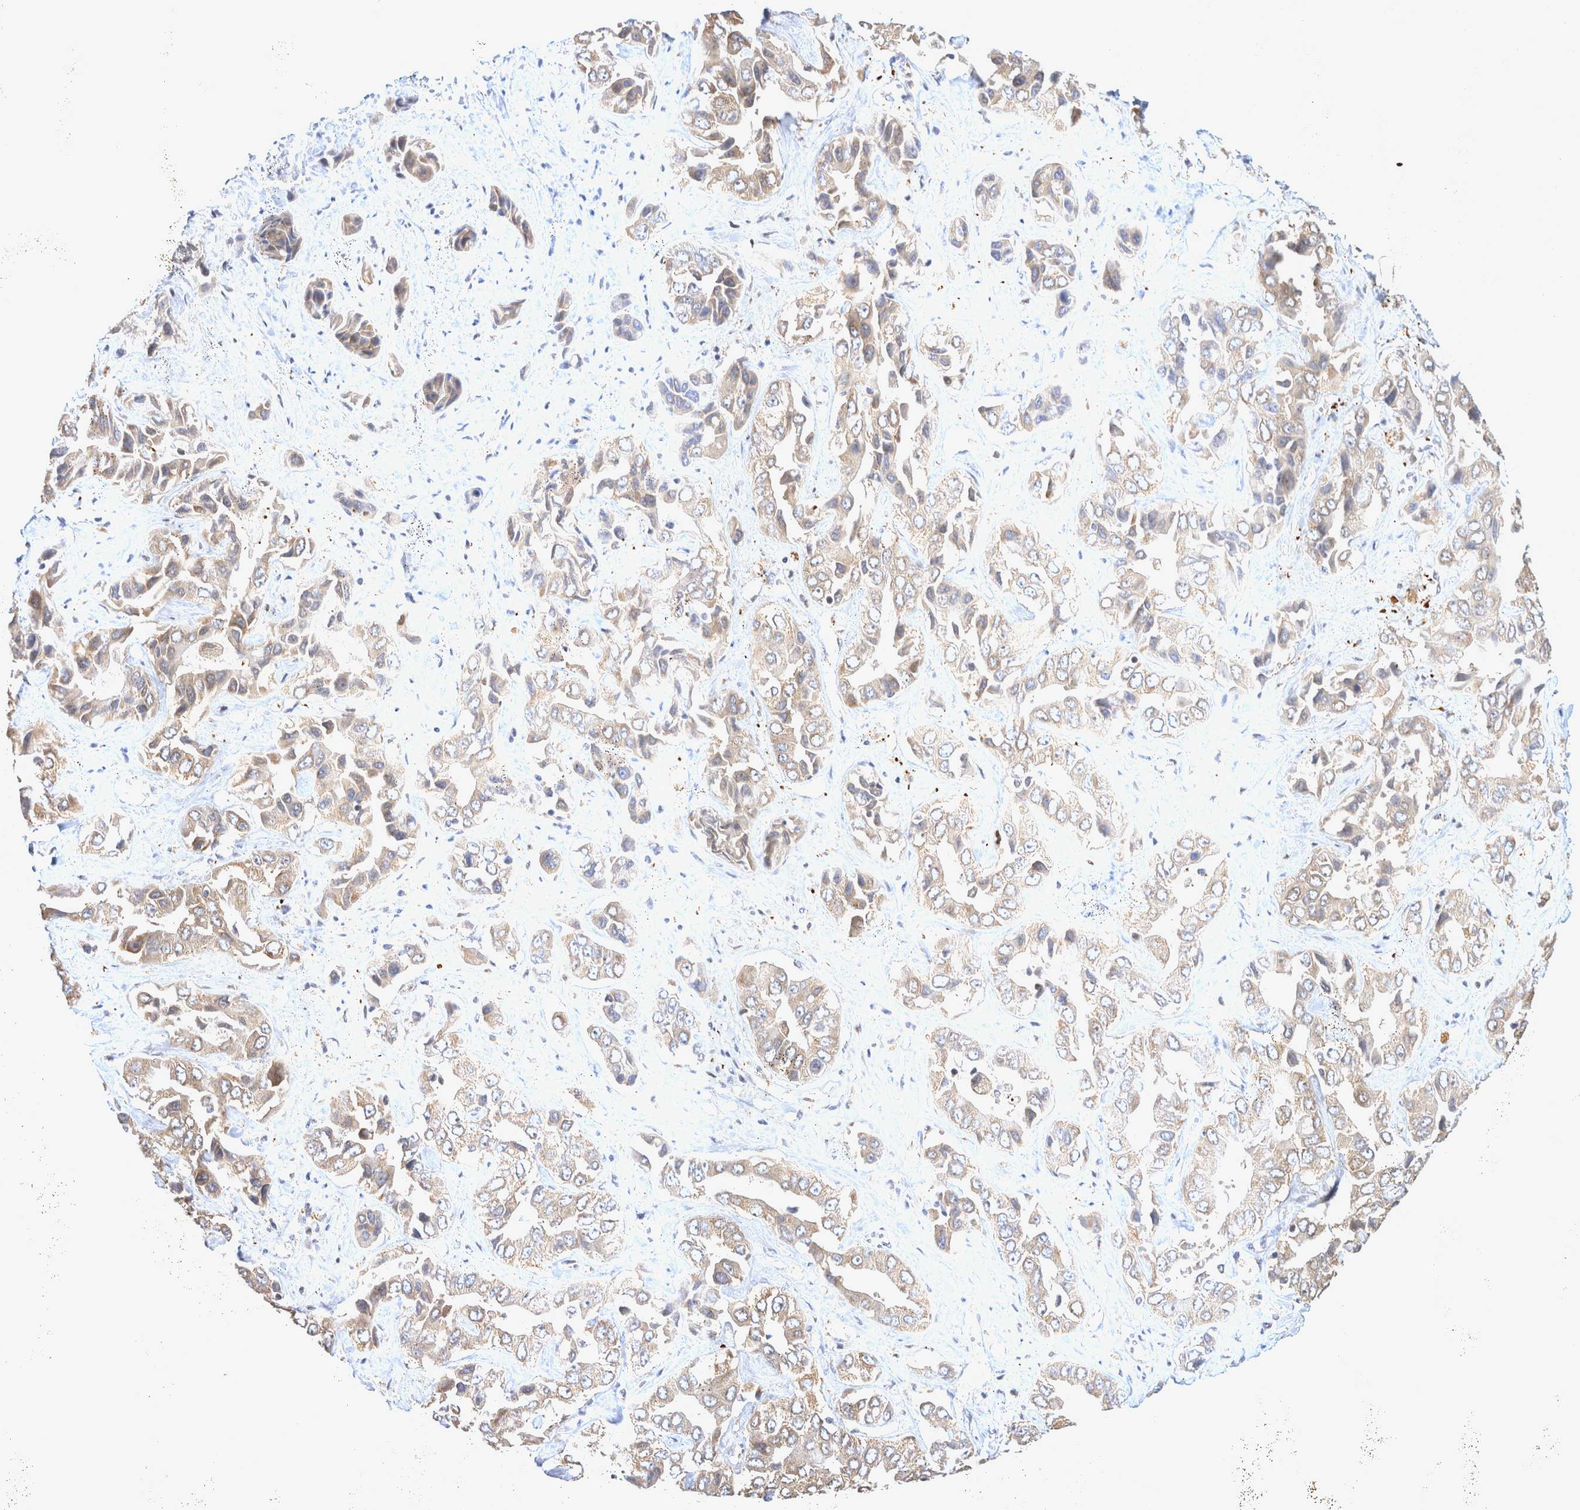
{"staining": {"intensity": "weak", "quantity": "25%-75%", "location": "cytoplasmic/membranous"}, "tissue": "liver cancer", "cell_type": "Tumor cells", "image_type": "cancer", "snomed": [{"axis": "morphology", "description": "Cholangiocarcinoma"}, {"axis": "topography", "description": "Liver"}], "caption": "Protein expression analysis of human liver cholangiocarcinoma reveals weak cytoplasmic/membranous expression in about 25%-75% of tumor cells. Ihc stains the protein of interest in brown and the nuclei are stained blue.", "gene": "ATXN2", "patient": {"sex": "female", "age": 52}}